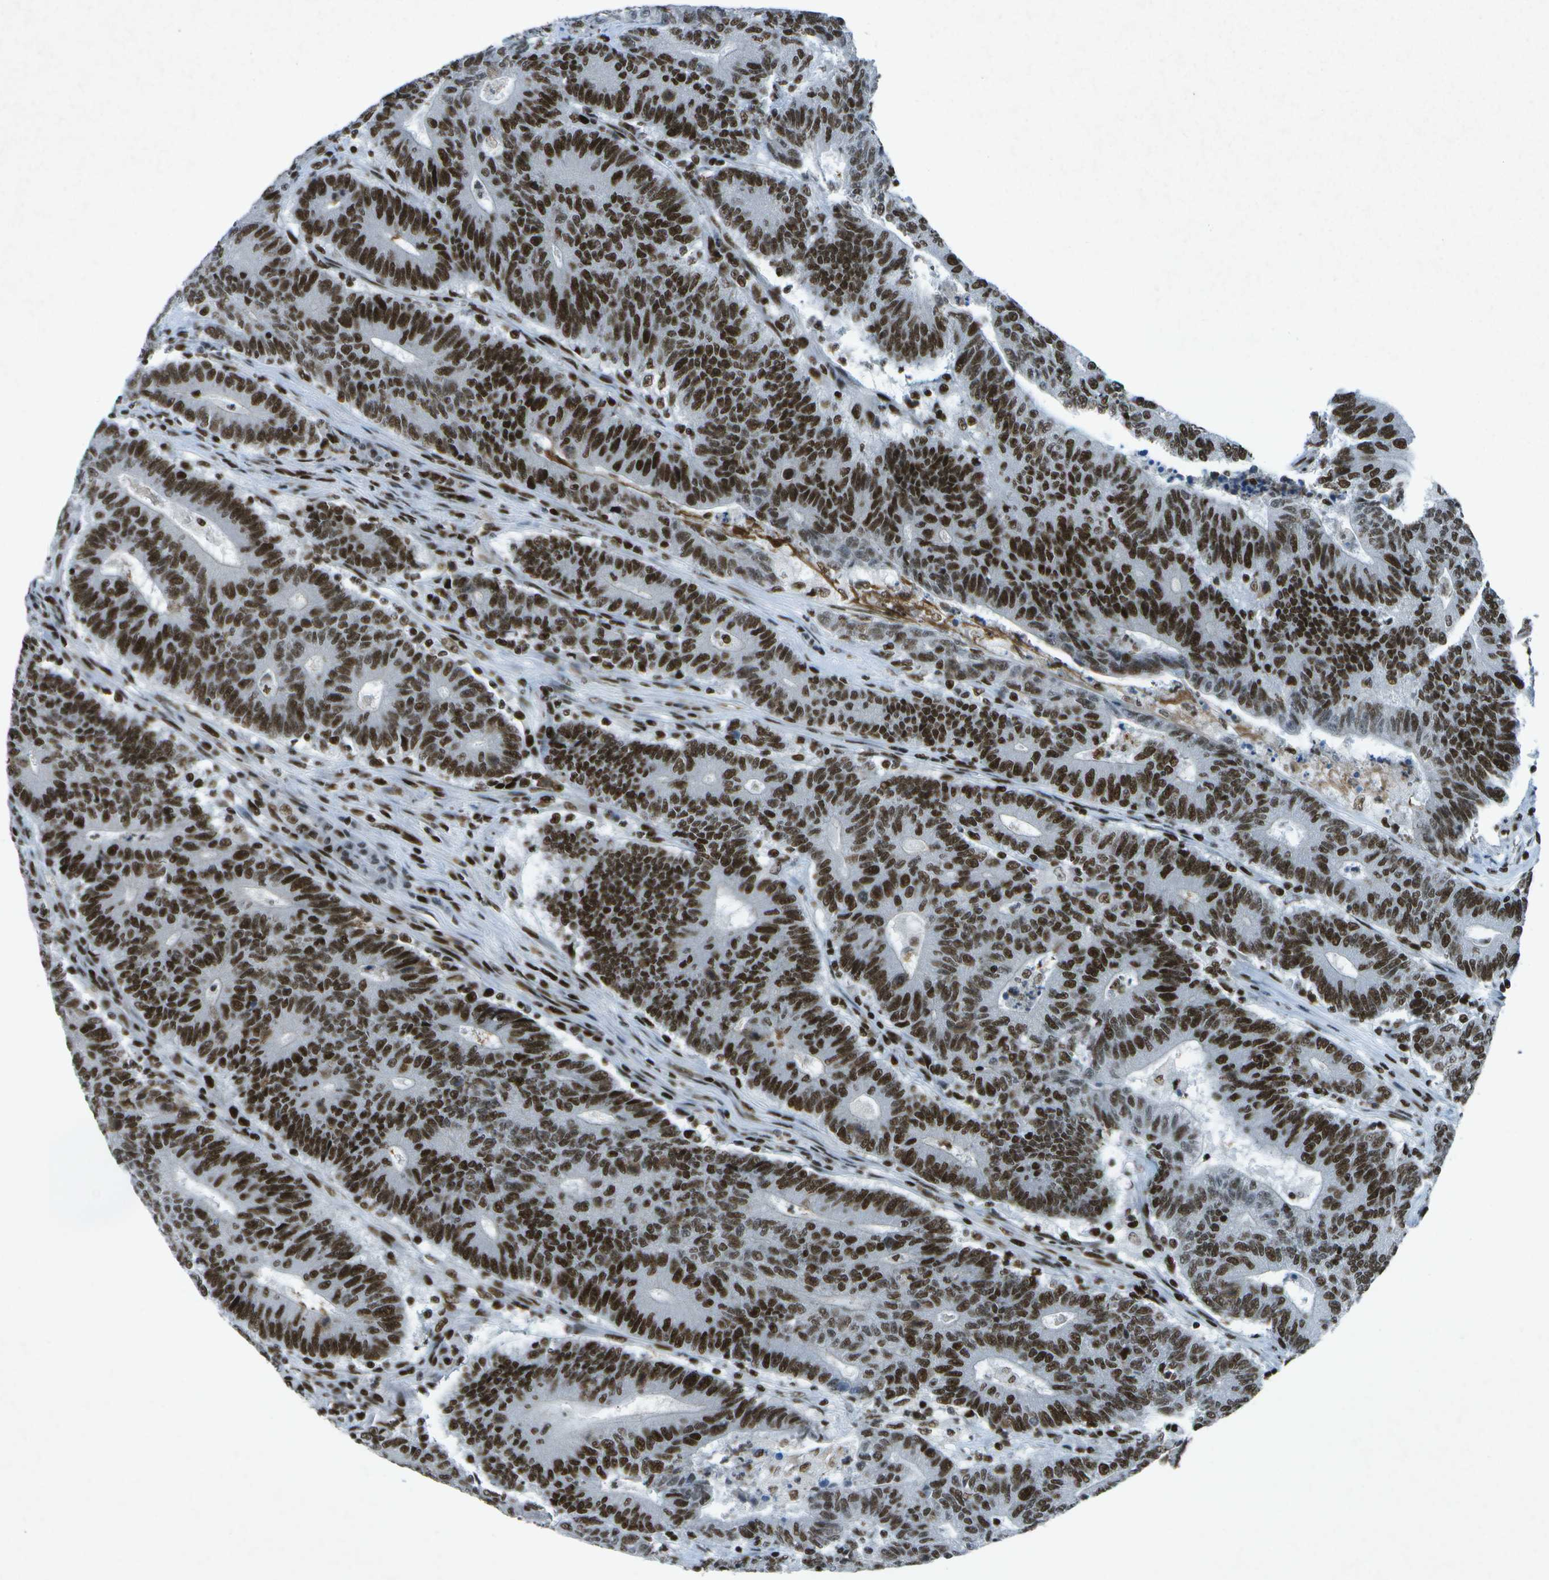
{"staining": {"intensity": "strong", "quantity": ">75%", "location": "nuclear"}, "tissue": "colorectal cancer", "cell_type": "Tumor cells", "image_type": "cancer", "snomed": [{"axis": "morphology", "description": "Normal tissue, NOS"}, {"axis": "morphology", "description": "Adenocarcinoma, NOS"}, {"axis": "topography", "description": "Colon"}], "caption": "Colorectal adenocarcinoma tissue shows strong nuclear positivity in about >75% of tumor cells Nuclei are stained in blue.", "gene": "MTA2", "patient": {"sex": "female", "age": 75}}